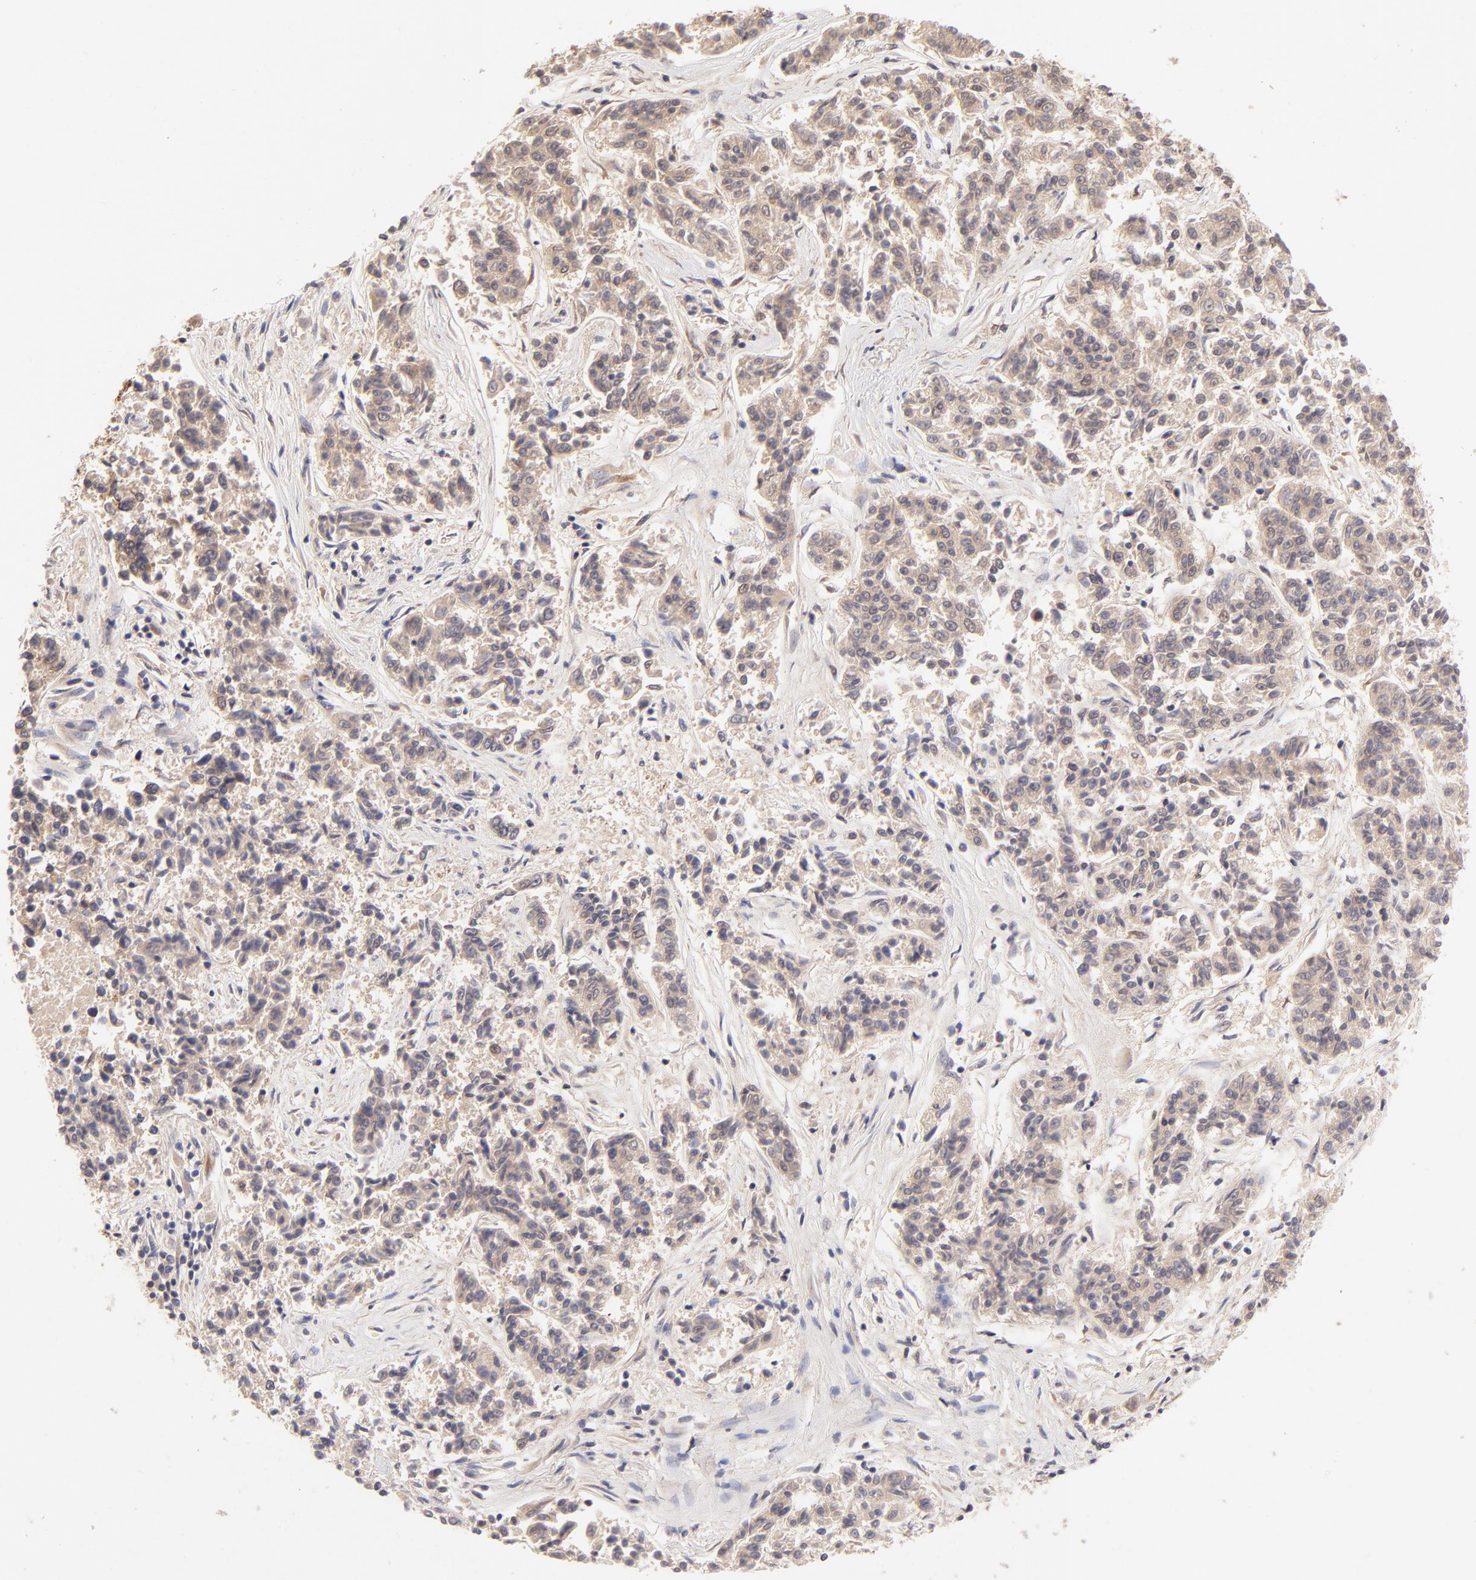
{"staining": {"intensity": "moderate", "quantity": "25%-75%", "location": "cytoplasmic/membranous"}, "tissue": "lung cancer", "cell_type": "Tumor cells", "image_type": "cancer", "snomed": [{"axis": "morphology", "description": "Adenocarcinoma, NOS"}, {"axis": "topography", "description": "Lung"}], "caption": "Human lung cancer (adenocarcinoma) stained for a protein (brown) demonstrates moderate cytoplasmic/membranous positive staining in about 25%-75% of tumor cells.", "gene": "UBE2H", "patient": {"sex": "male", "age": 84}}